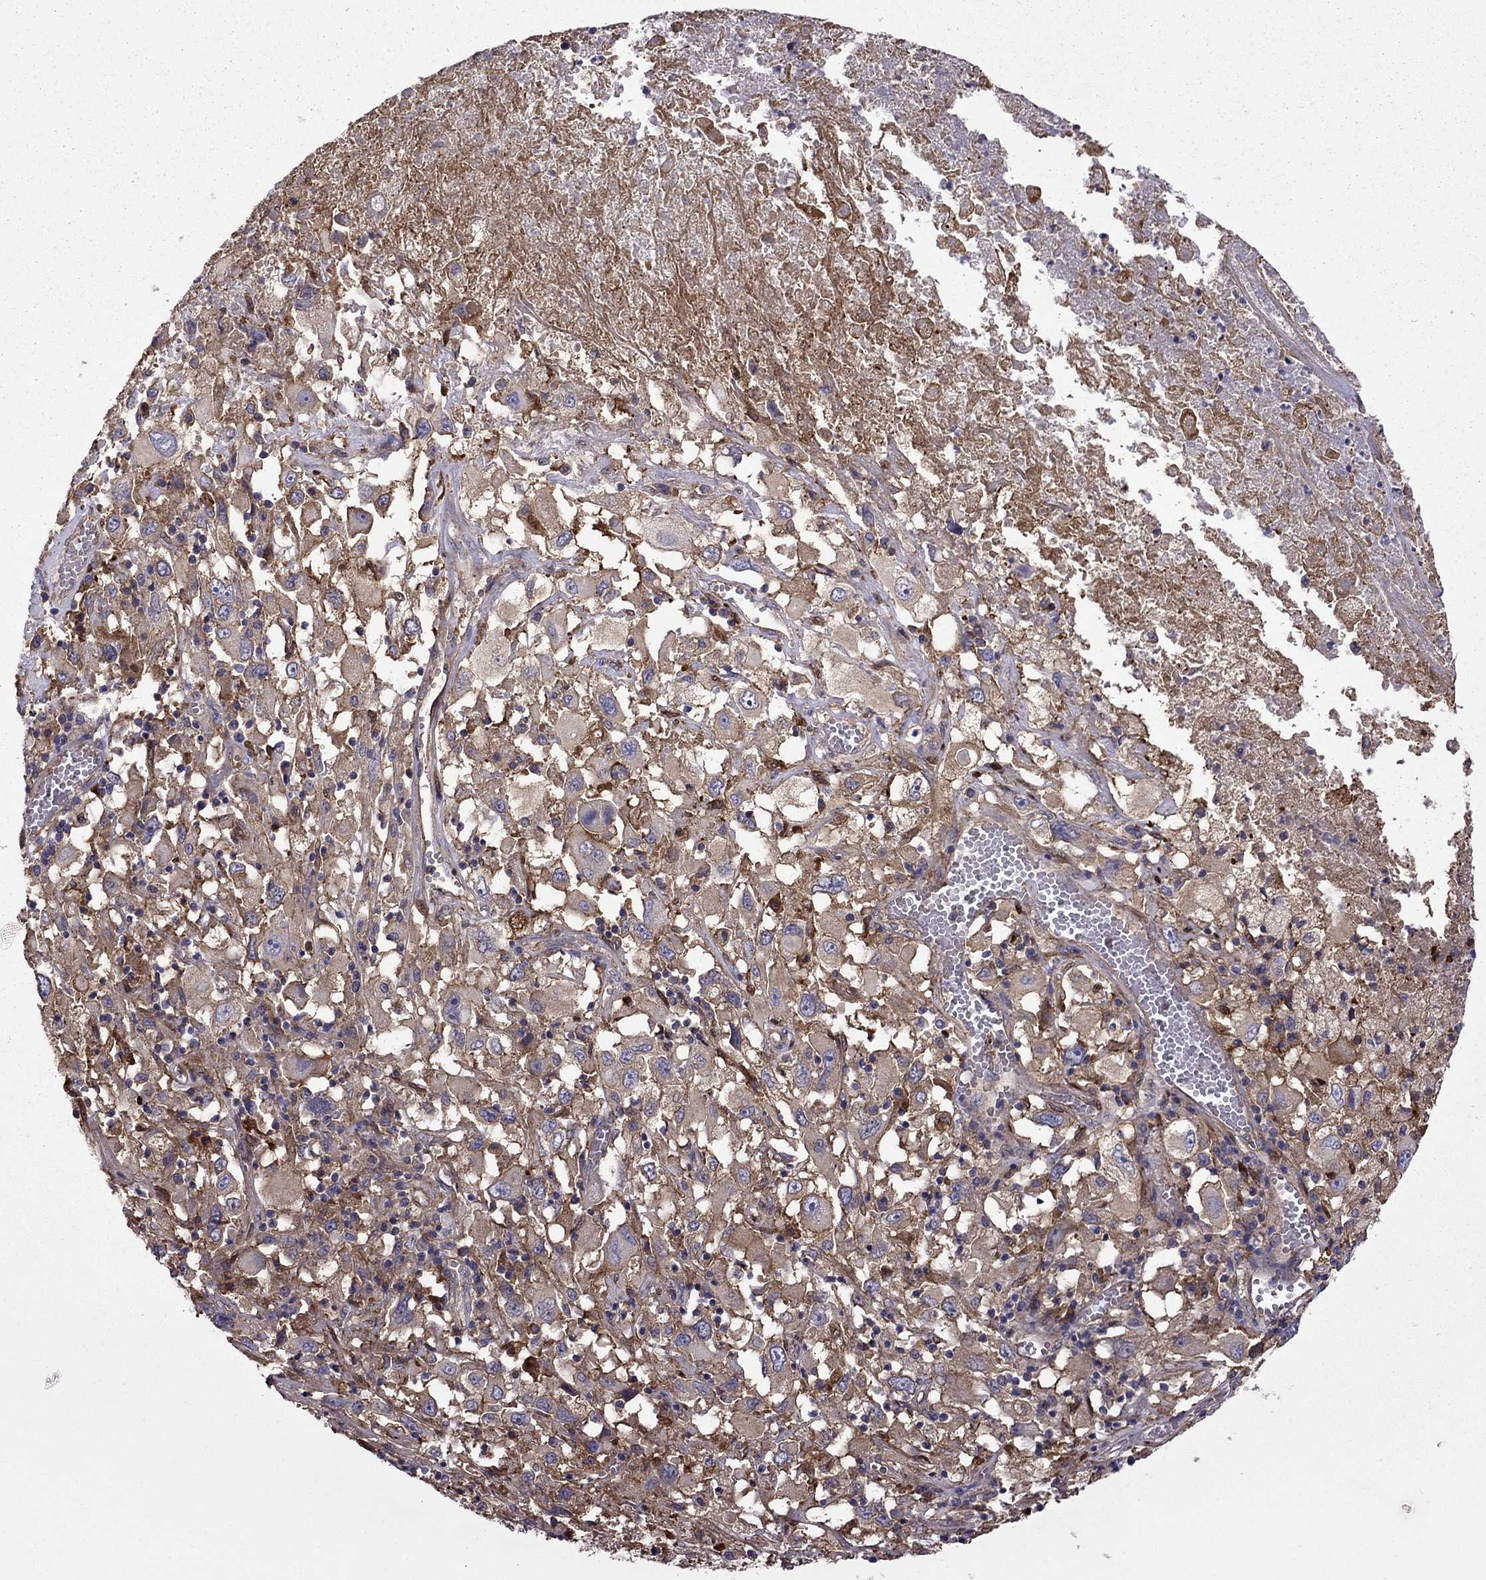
{"staining": {"intensity": "strong", "quantity": "25%-75%", "location": "cytoplasmic/membranous"}, "tissue": "melanoma", "cell_type": "Tumor cells", "image_type": "cancer", "snomed": [{"axis": "morphology", "description": "Malignant melanoma, Metastatic site"}, {"axis": "topography", "description": "Soft tissue"}], "caption": "Immunohistochemistry staining of melanoma, which shows high levels of strong cytoplasmic/membranous expression in about 25%-75% of tumor cells indicating strong cytoplasmic/membranous protein expression. The staining was performed using DAB (brown) for protein detection and nuclei were counterstained in hematoxylin (blue).", "gene": "ITGB1", "patient": {"sex": "male", "age": 50}}